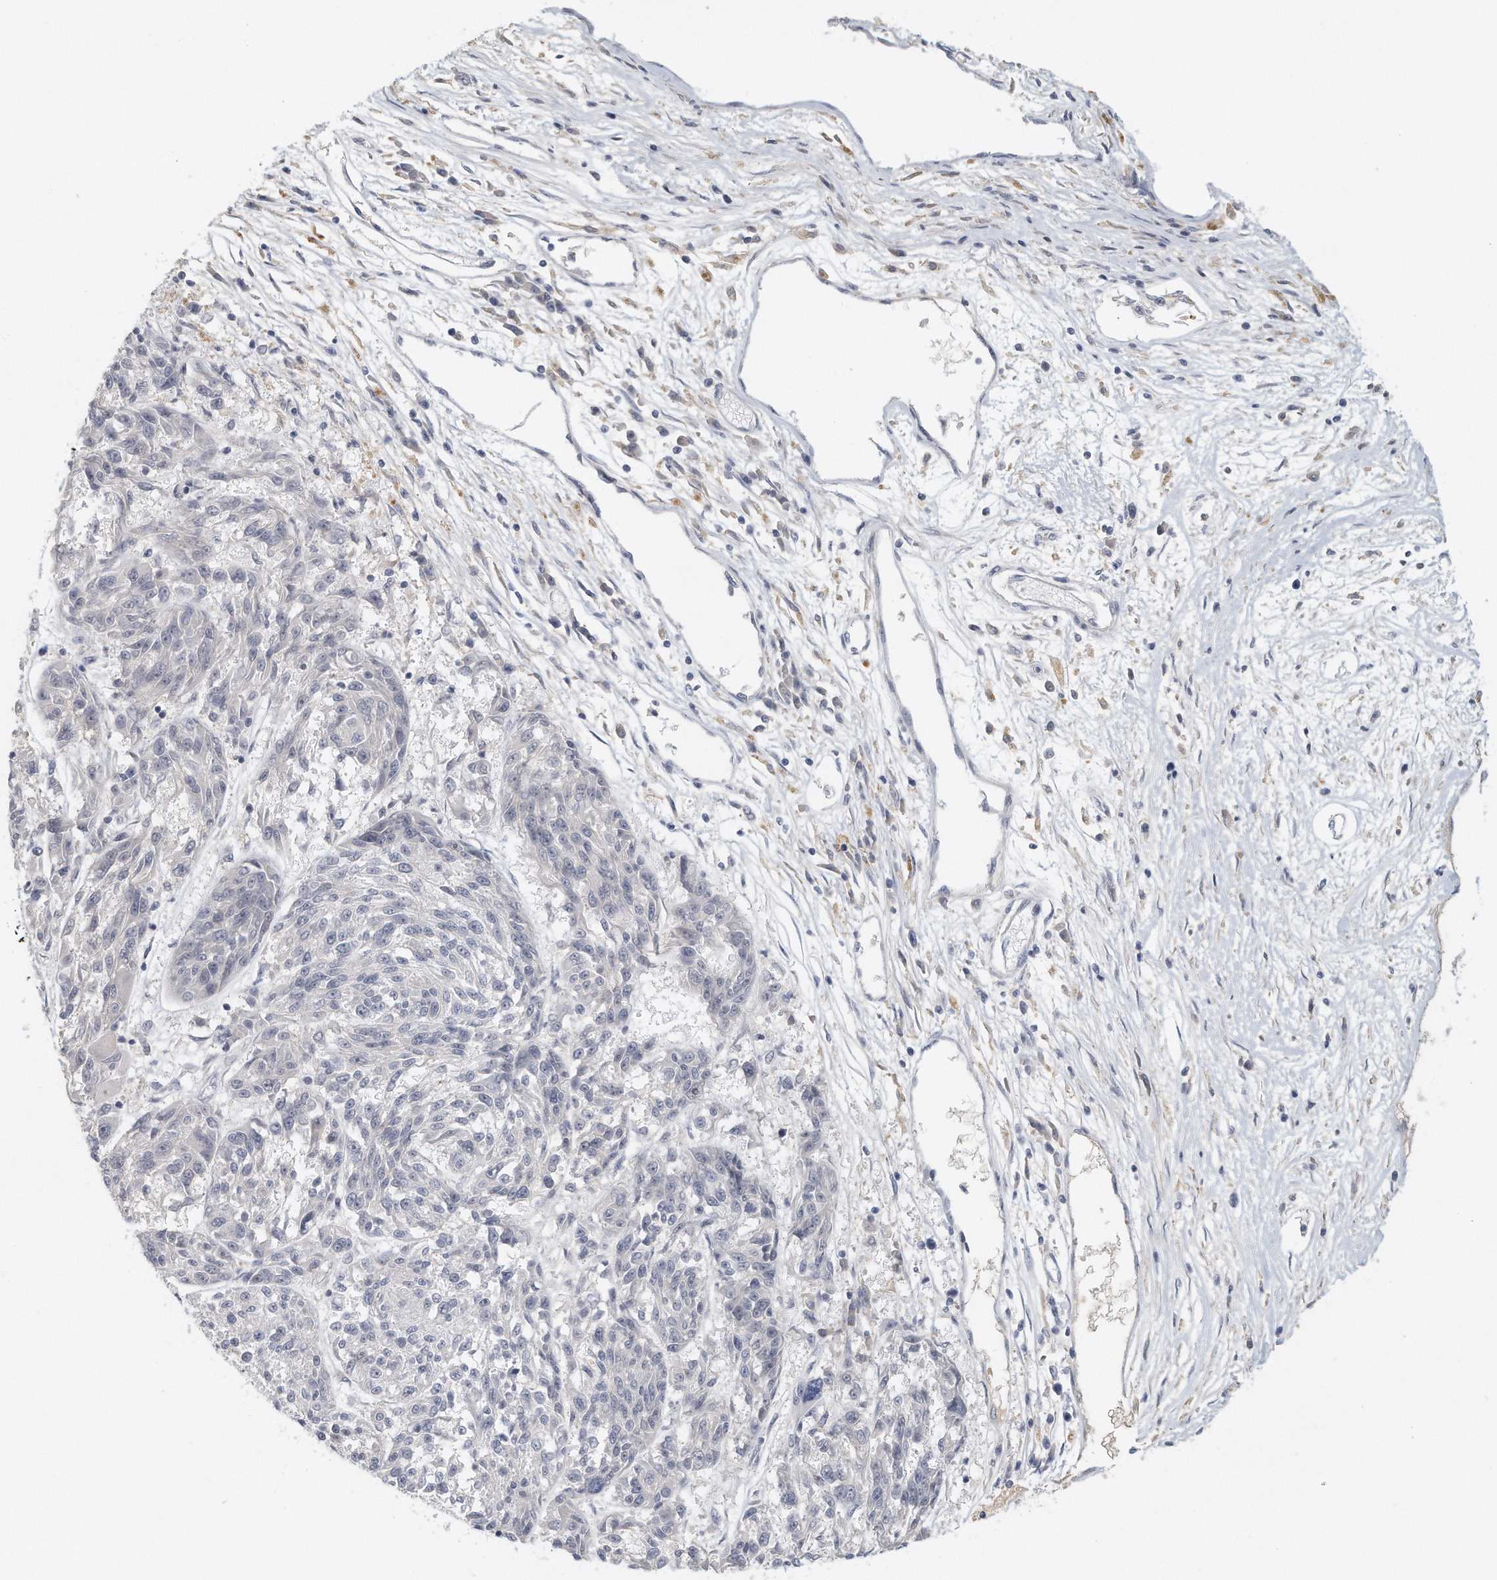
{"staining": {"intensity": "negative", "quantity": "none", "location": "none"}, "tissue": "melanoma", "cell_type": "Tumor cells", "image_type": "cancer", "snomed": [{"axis": "morphology", "description": "Malignant melanoma, NOS"}, {"axis": "topography", "description": "Skin"}], "caption": "This micrograph is of malignant melanoma stained with IHC to label a protein in brown with the nuclei are counter-stained blue. There is no expression in tumor cells. (DAB (3,3'-diaminobenzidine) IHC, high magnification).", "gene": "DDX43", "patient": {"sex": "male", "age": 53}}